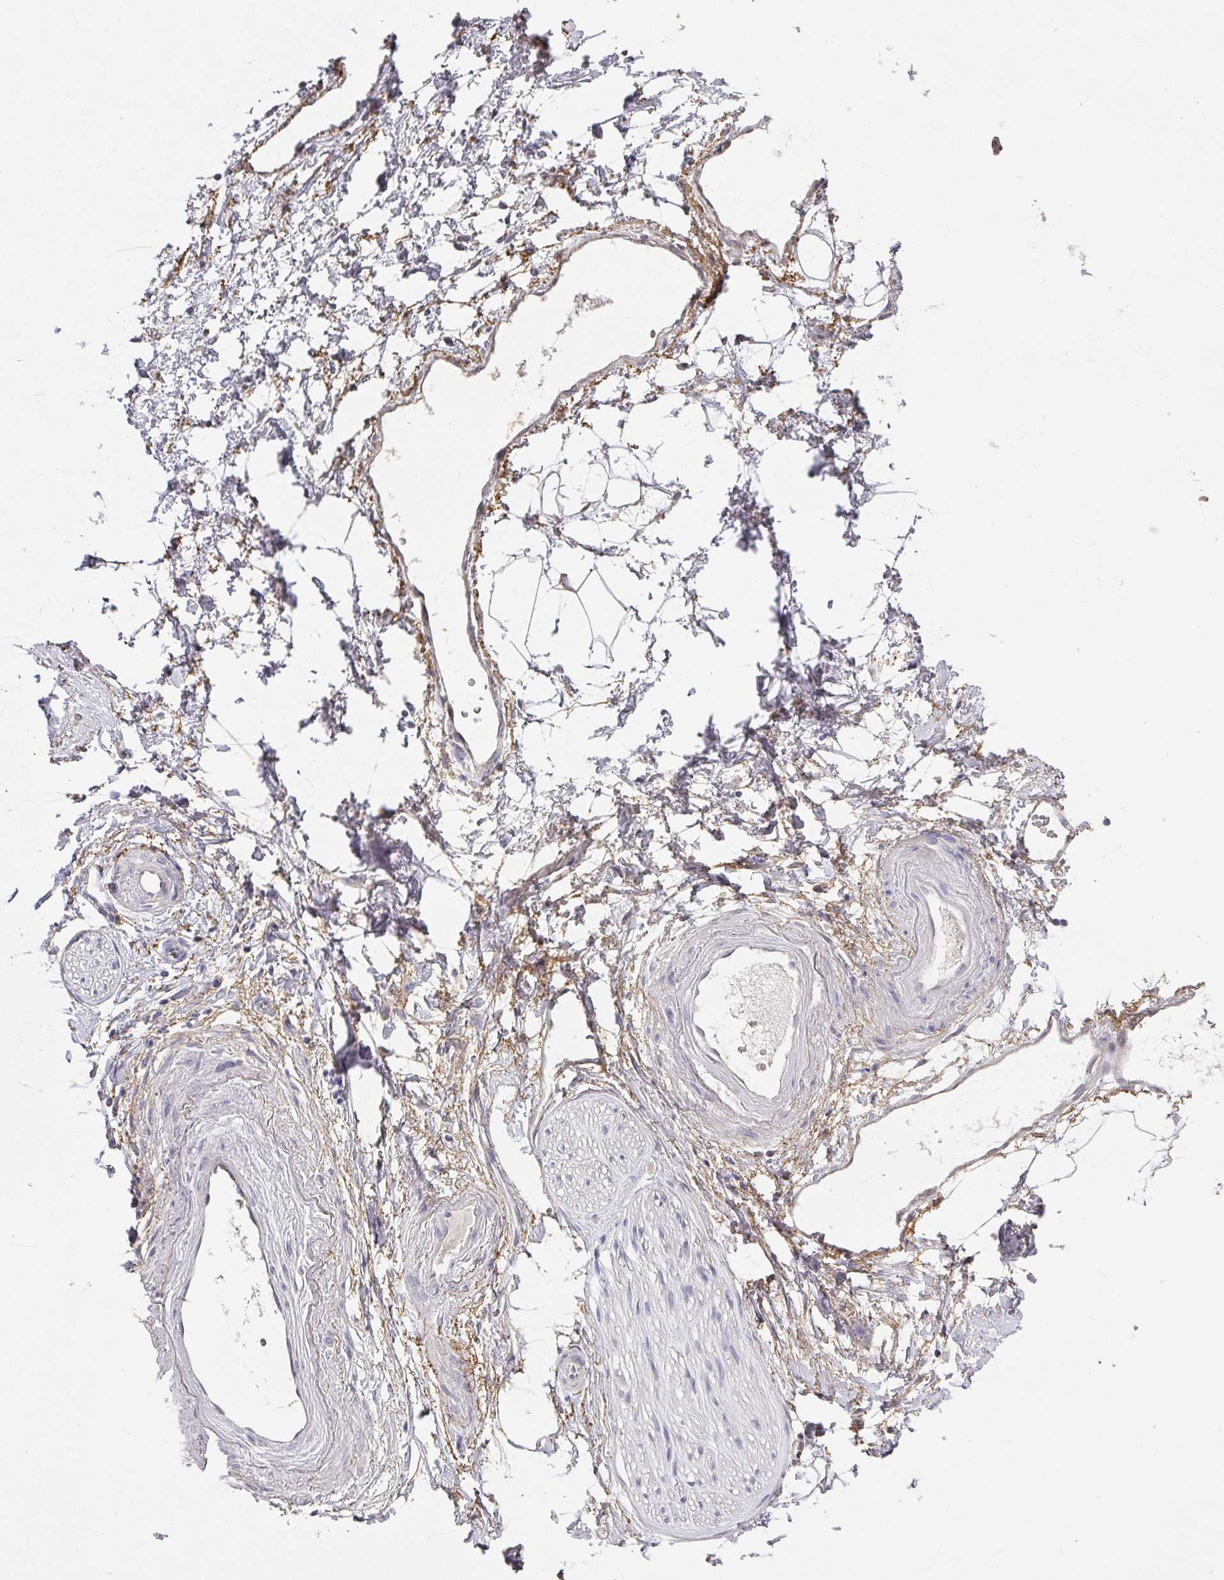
{"staining": {"intensity": "negative", "quantity": "none", "location": "none"}, "tissue": "adipose tissue", "cell_type": "Adipocytes", "image_type": "normal", "snomed": [{"axis": "morphology", "description": "Normal tissue, NOS"}, {"axis": "topography", "description": "Prostate"}, {"axis": "topography", "description": "Peripheral nerve tissue"}], "caption": "IHC of normal human adipose tissue displays no staining in adipocytes. (Stains: DAB IHC with hematoxylin counter stain, Microscopy: brightfield microscopy at high magnification).", "gene": "FOXN4", "patient": {"sex": "male", "age": 55}}